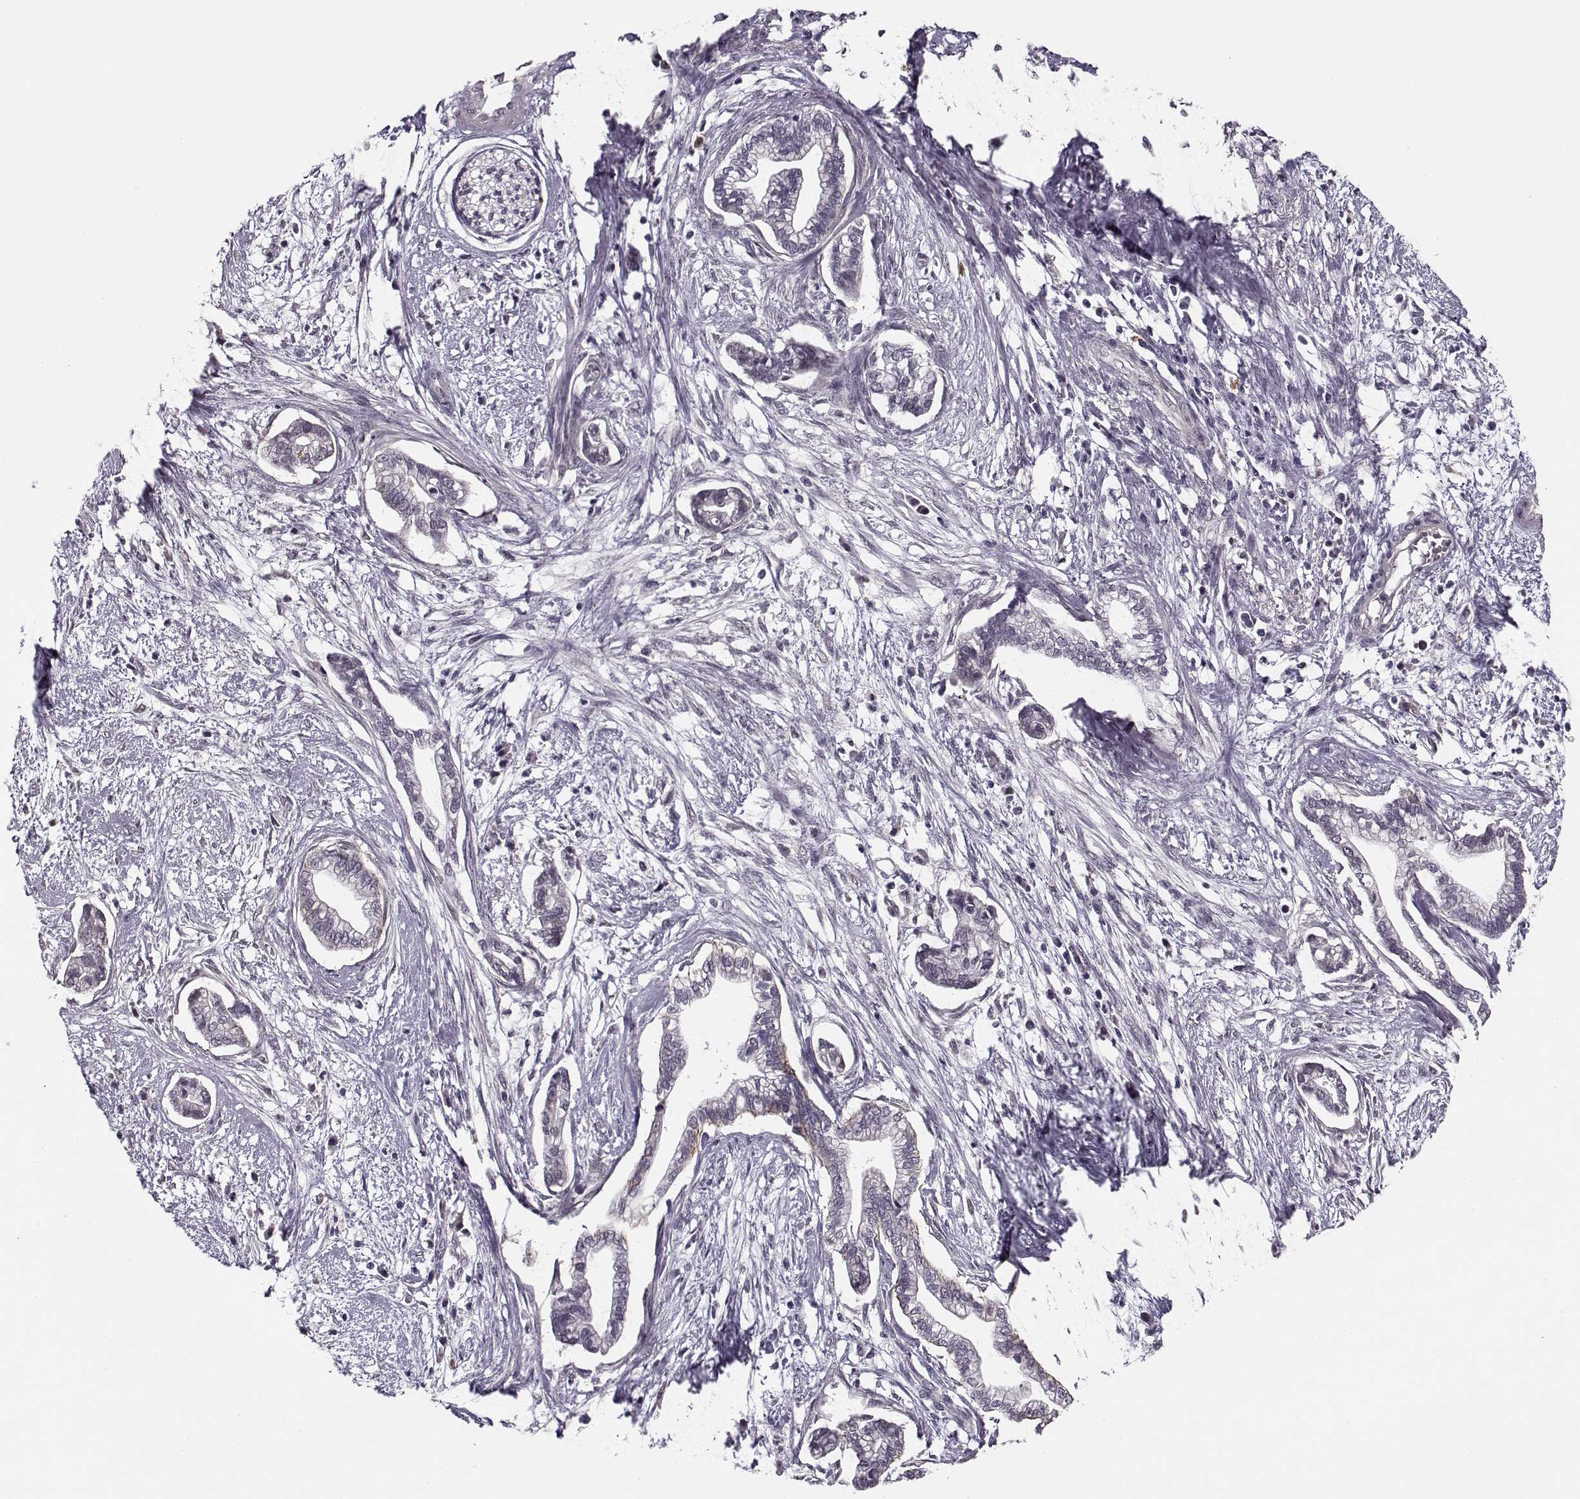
{"staining": {"intensity": "negative", "quantity": "none", "location": "none"}, "tissue": "cervical cancer", "cell_type": "Tumor cells", "image_type": "cancer", "snomed": [{"axis": "morphology", "description": "Adenocarcinoma, NOS"}, {"axis": "topography", "description": "Cervix"}], "caption": "DAB immunohistochemical staining of human cervical cancer shows no significant expression in tumor cells. (Stains: DAB IHC with hematoxylin counter stain, Microscopy: brightfield microscopy at high magnification).", "gene": "DNAI3", "patient": {"sex": "female", "age": 62}}